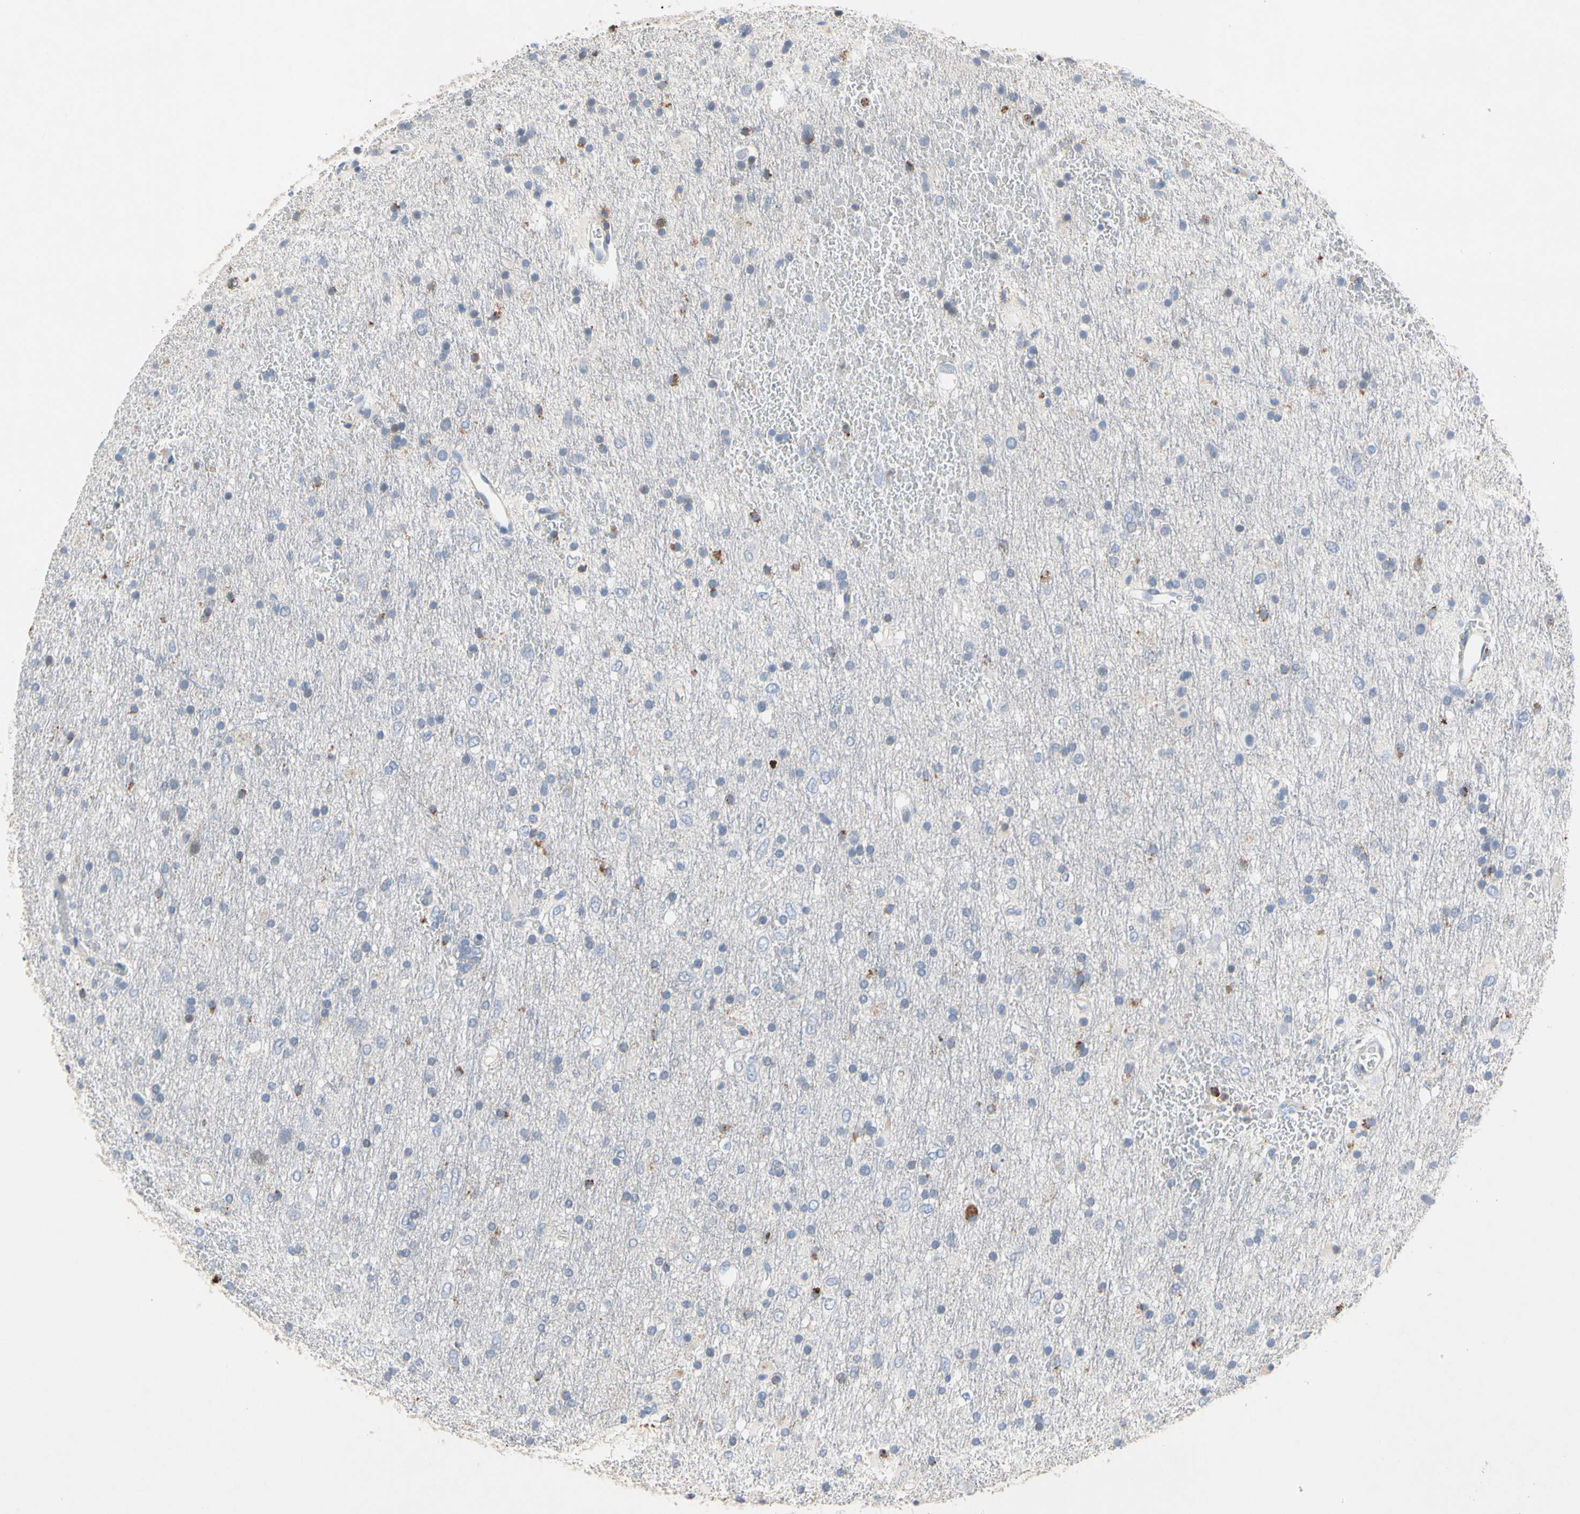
{"staining": {"intensity": "negative", "quantity": "none", "location": "none"}, "tissue": "glioma", "cell_type": "Tumor cells", "image_type": "cancer", "snomed": [{"axis": "morphology", "description": "Glioma, malignant, Low grade"}, {"axis": "topography", "description": "Brain"}], "caption": "High magnification brightfield microscopy of malignant glioma (low-grade) stained with DAB (brown) and counterstained with hematoxylin (blue): tumor cells show no significant positivity.", "gene": "ADA2", "patient": {"sex": "male", "age": 77}}